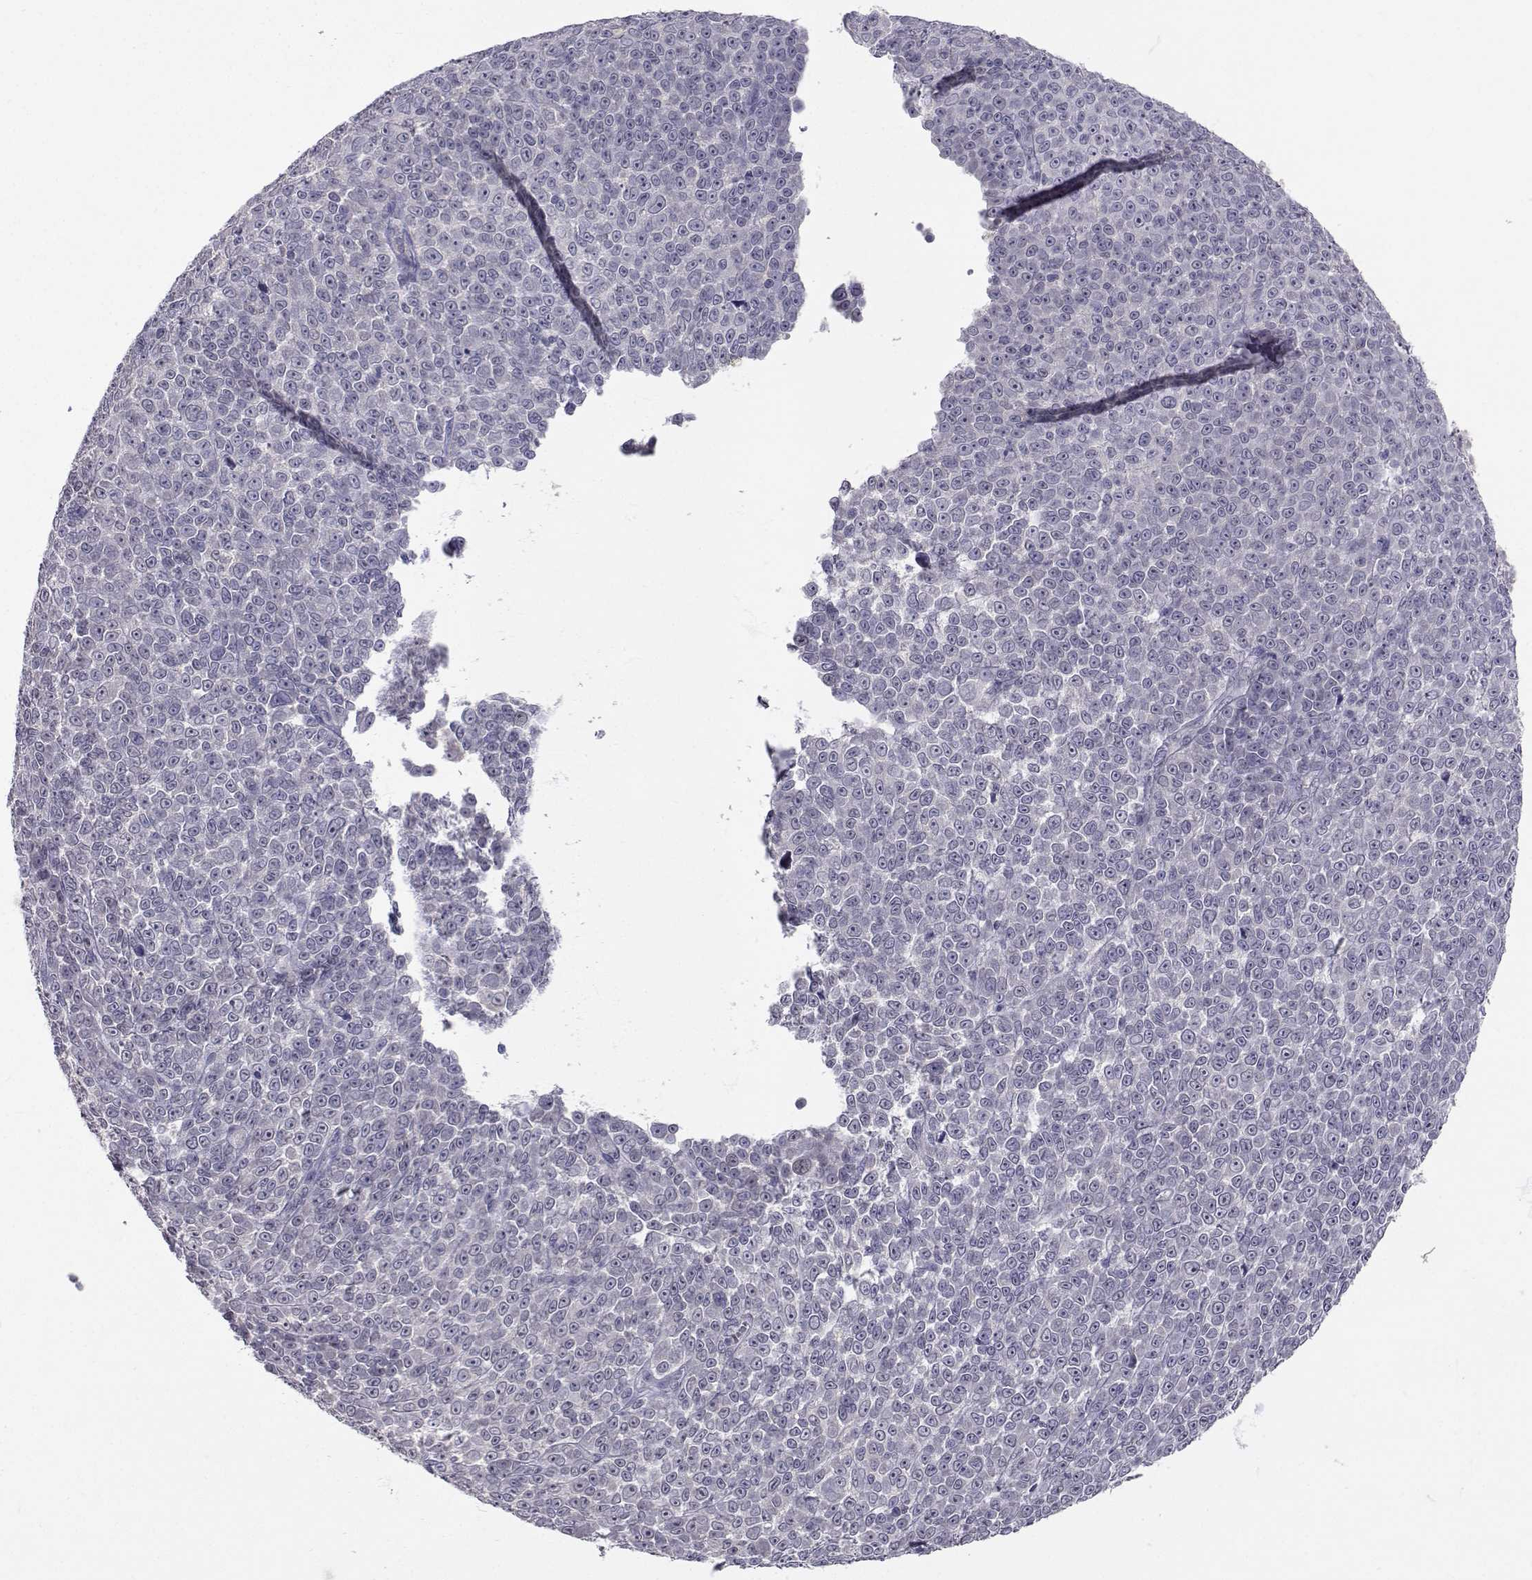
{"staining": {"intensity": "negative", "quantity": "none", "location": "none"}, "tissue": "melanoma", "cell_type": "Tumor cells", "image_type": "cancer", "snomed": [{"axis": "morphology", "description": "Malignant melanoma, NOS"}, {"axis": "topography", "description": "Skin"}], "caption": "DAB (3,3'-diaminobenzidine) immunohistochemical staining of human malignant melanoma reveals no significant expression in tumor cells.", "gene": "SLC6A3", "patient": {"sex": "female", "age": 95}}